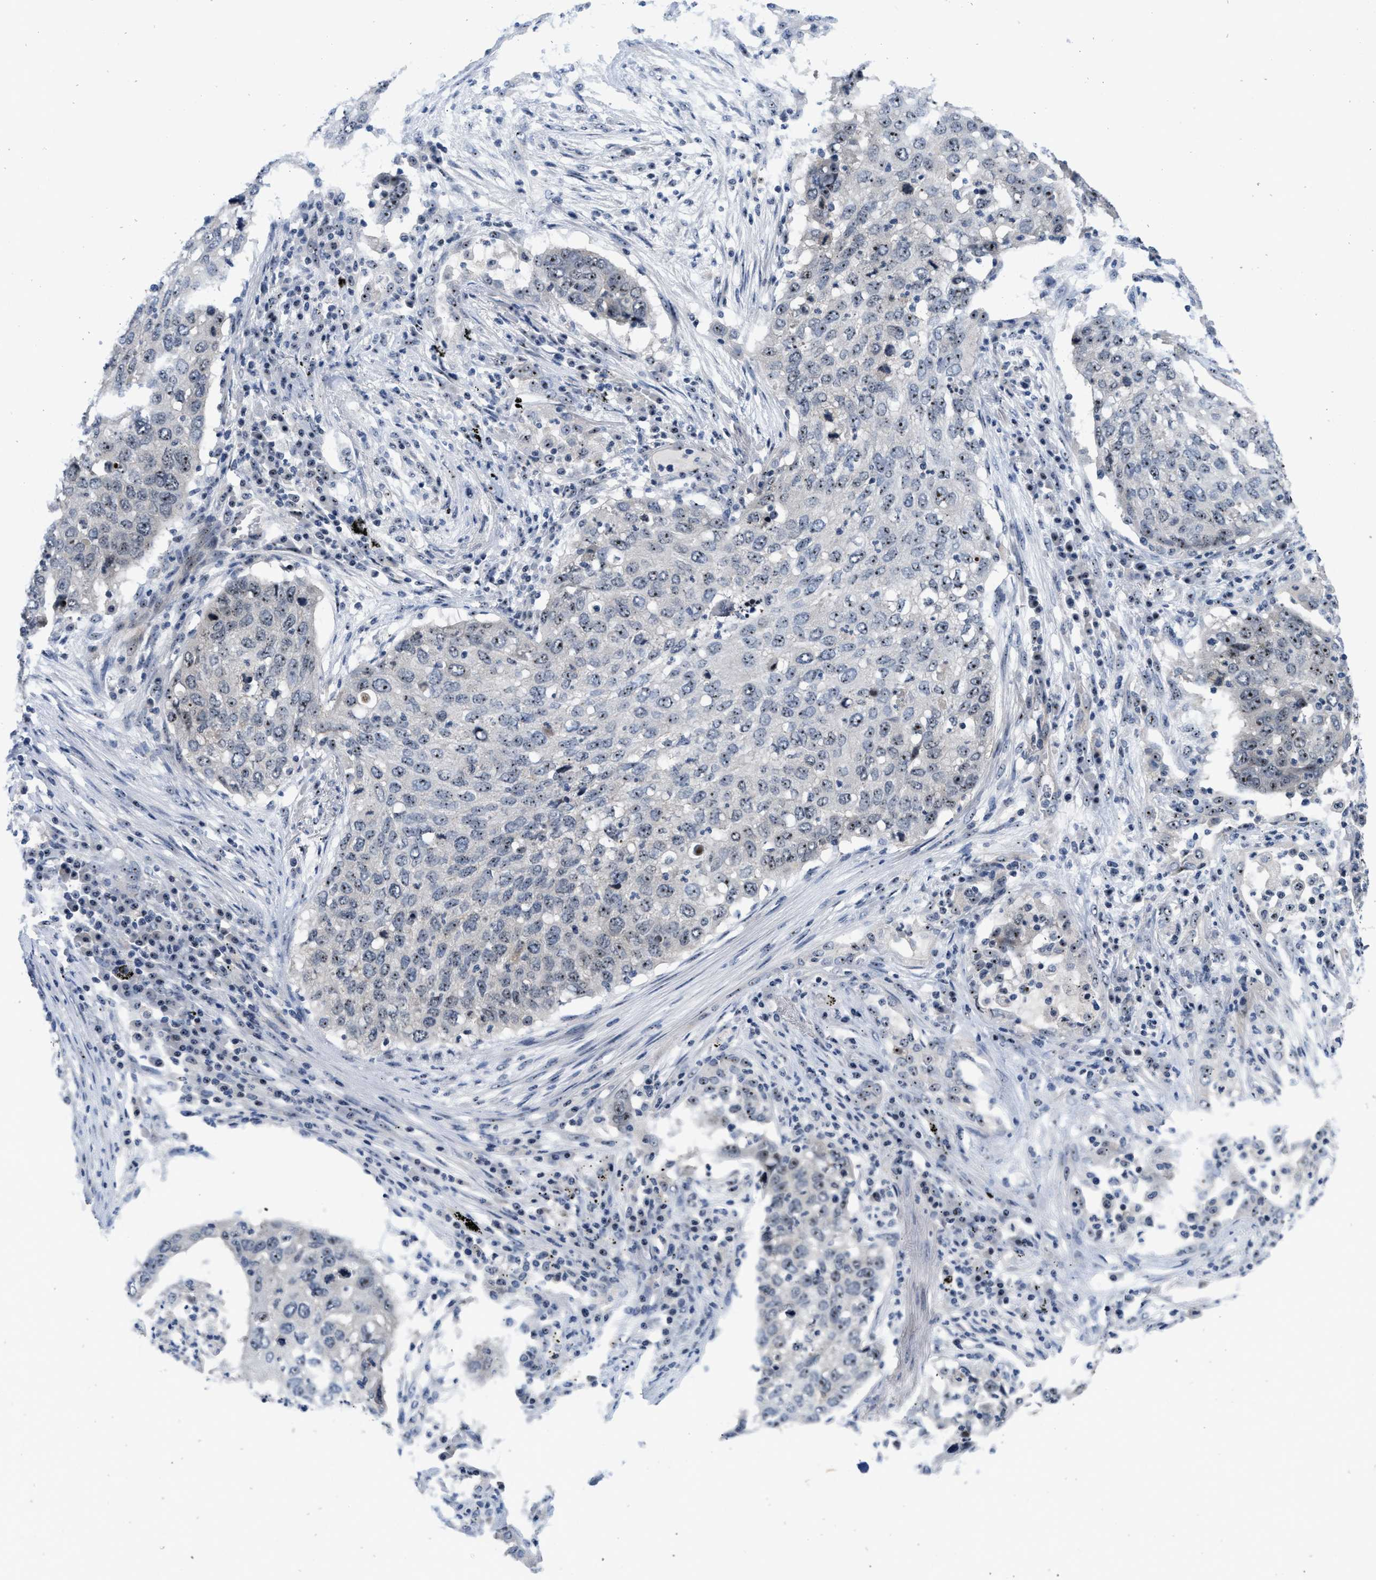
{"staining": {"intensity": "moderate", "quantity": "25%-75%", "location": "nuclear"}, "tissue": "lung cancer", "cell_type": "Tumor cells", "image_type": "cancer", "snomed": [{"axis": "morphology", "description": "Squamous cell carcinoma, NOS"}, {"axis": "topography", "description": "Lung"}], "caption": "A brown stain shows moderate nuclear expression of a protein in human lung squamous cell carcinoma tumor cells. (DAB IHC with brightfield microscopy, high magnification).", "gene": "NOP58", "patient": {"sex": "female", "age": 63}}